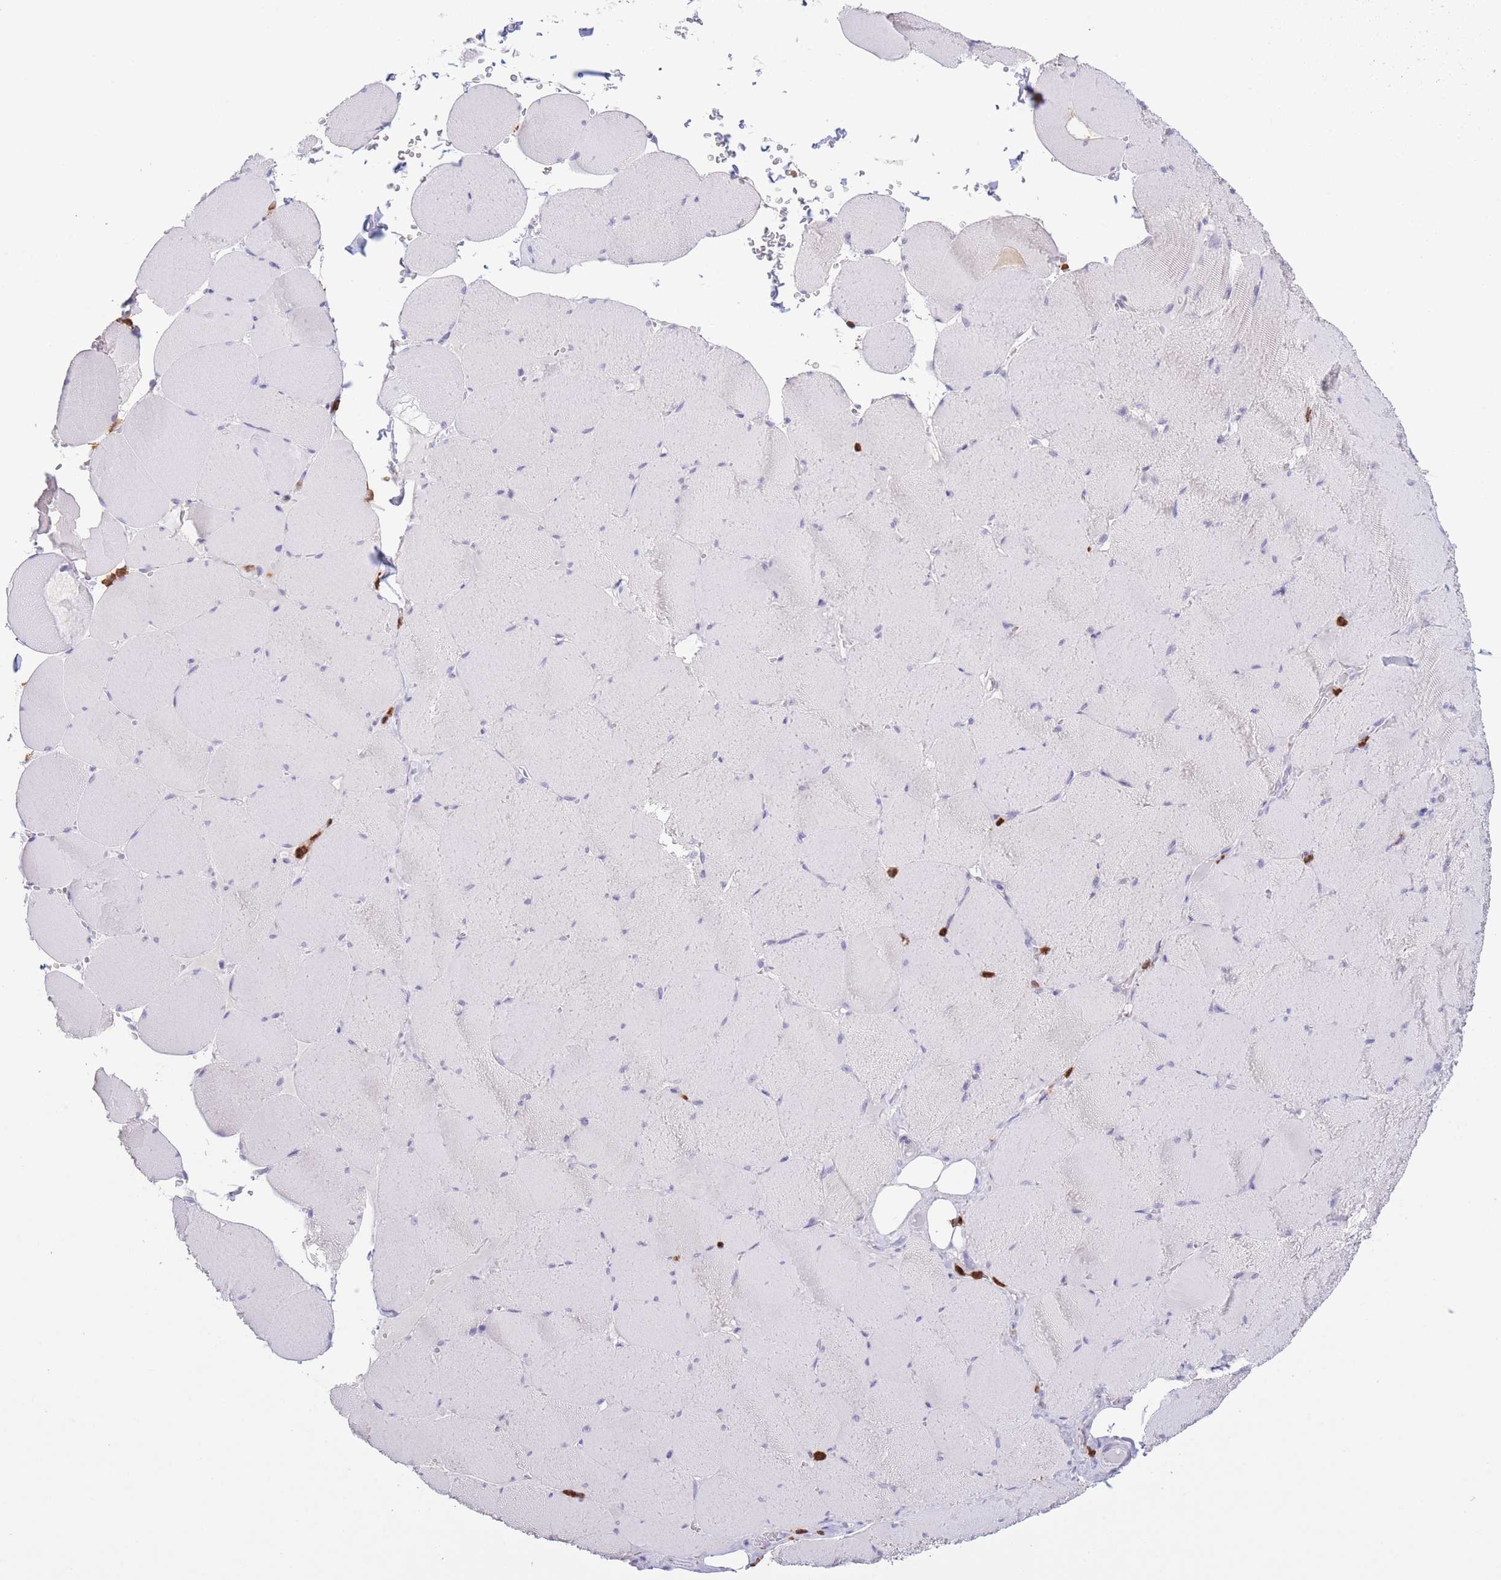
{"staining": {"intensity": "negative", "quantity": "none", "location": "none"}, "tissue": "skeletal muscle", "cell_type": "Myocytes", "image_type": "normal", "snomed": [{"axis": "morphology", "description": "Normal tissue, NOS"}, {"axis": "topography", "description": "Skeletal muscle"}, {"axis": "topography", "description": "Head-Neck"}], "caption": "This is an IHC micrograph of benign skeletal muscle. There is no expression in myocytes.", "gene": "LCLAT1", "patient": {"sex": "male", "age": 66}}